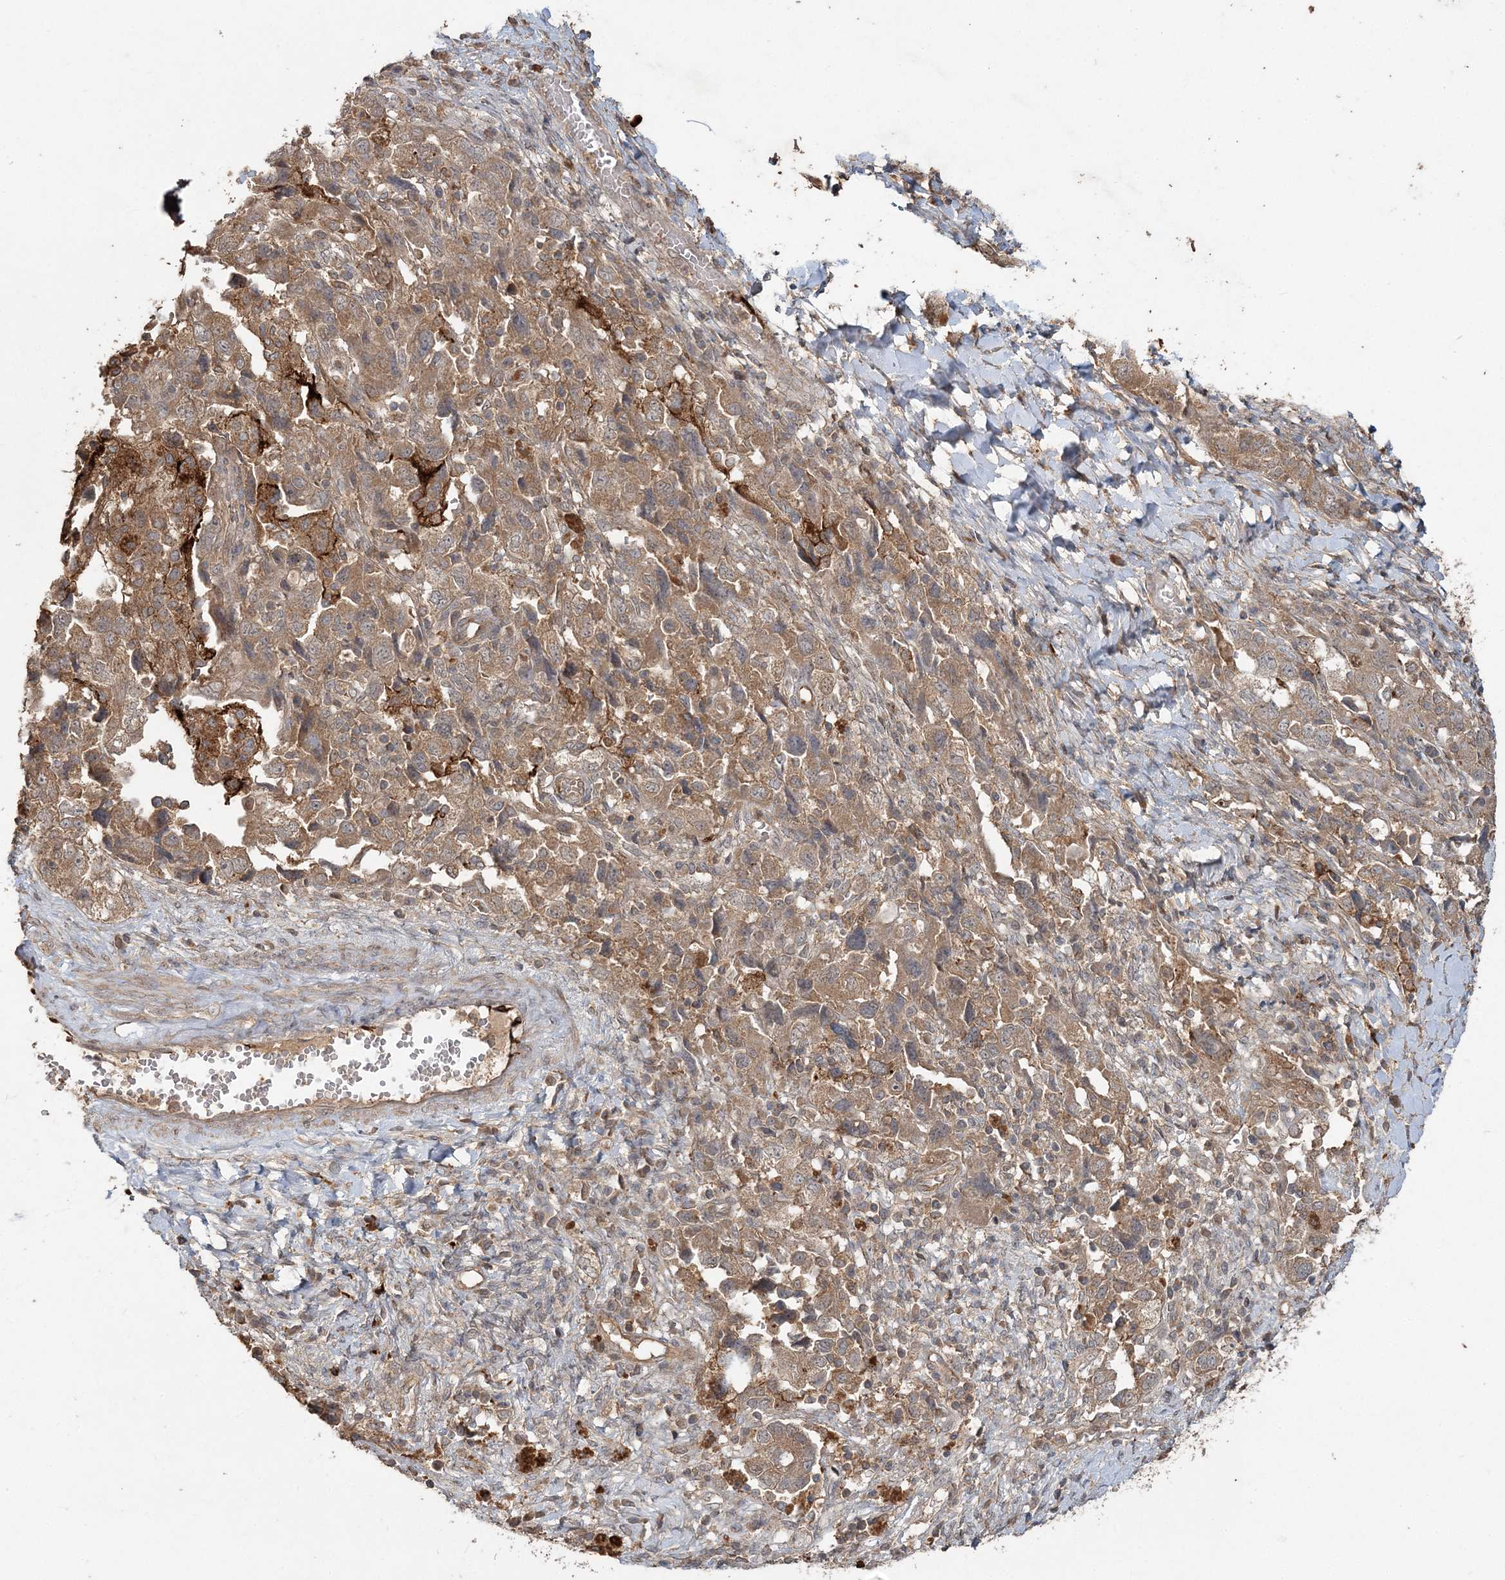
{"staining": {"intensity": "weak", "quantity": ">75%", "location": "cytoplasmic/membranous"}, "tissue": "ovarian cancer", "cell_type": "Tumor cells", "image_type": "cancer", "snomed": [{"axis": "morphology", "description": "Carcinoma, NOS"}, {"axis": "morphology", "description": "Cystadenocarcinoma, serous, NOS"}, {"axis": "topography", "description": "Ovary"}], "caption": "Brown immunohistochemical staining in ovarian carcinoma reveals weak cytoplasmic/membranous expression in approximately >75% of tumor cells.", "gene": "SPRY1", "patient": {"sex": "female", "age": 69}}